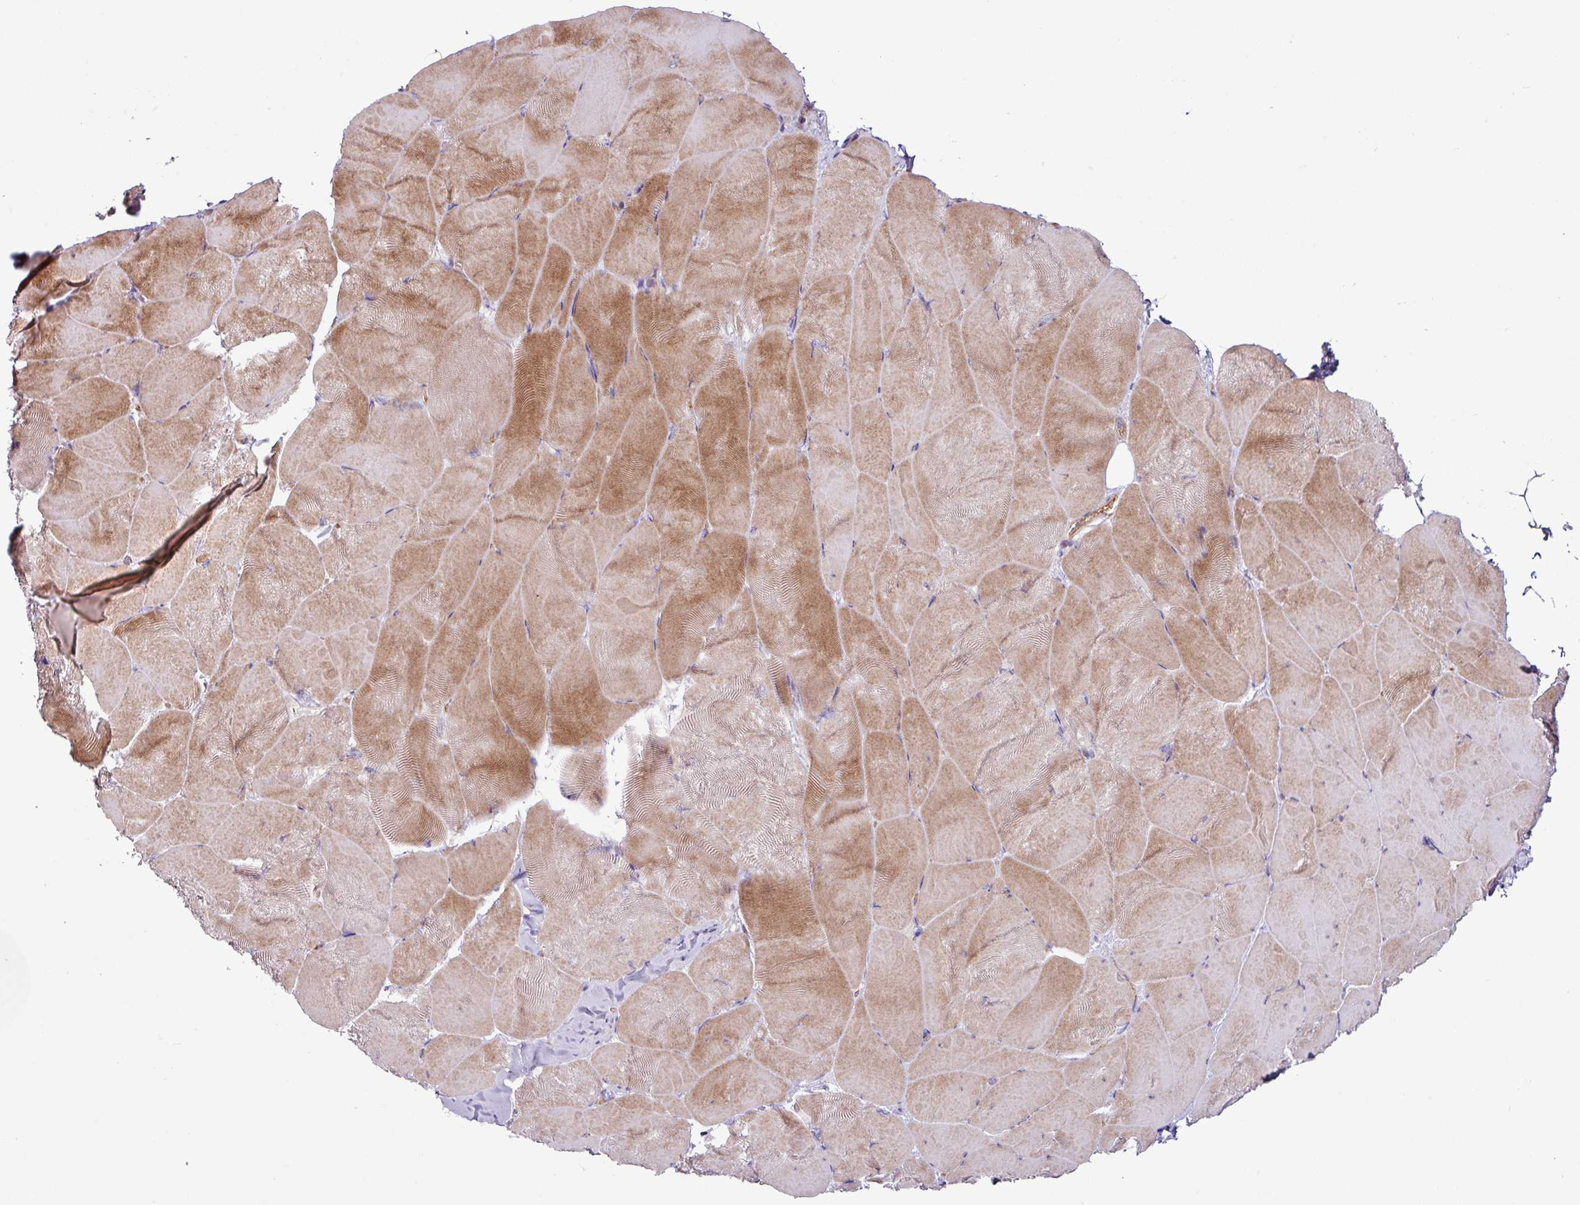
{"staining": {"intensity": "moderate", "quantity": ">75%", "location": "cytoplasmic/membranous"}, "tissue": "skeletal muscle", "cell_type": "Myocytes", "image_type": "normal", "snomed": [{"axis": "morphology", "description": "Normal tissue, NOS"}, {"axis": "topography", "description": "Skeletal muscle"}], "caption": "The photomicrograph reveals a brown stain indicating the presence of a protein in the cytoplasmic/membranous of myocytes in skeletal muscle. (brown staining indicates protein expression, while blue staining denotes nuclei).", "gene": "ZNF106", "patient": {"sex": "female", "age": 64}}